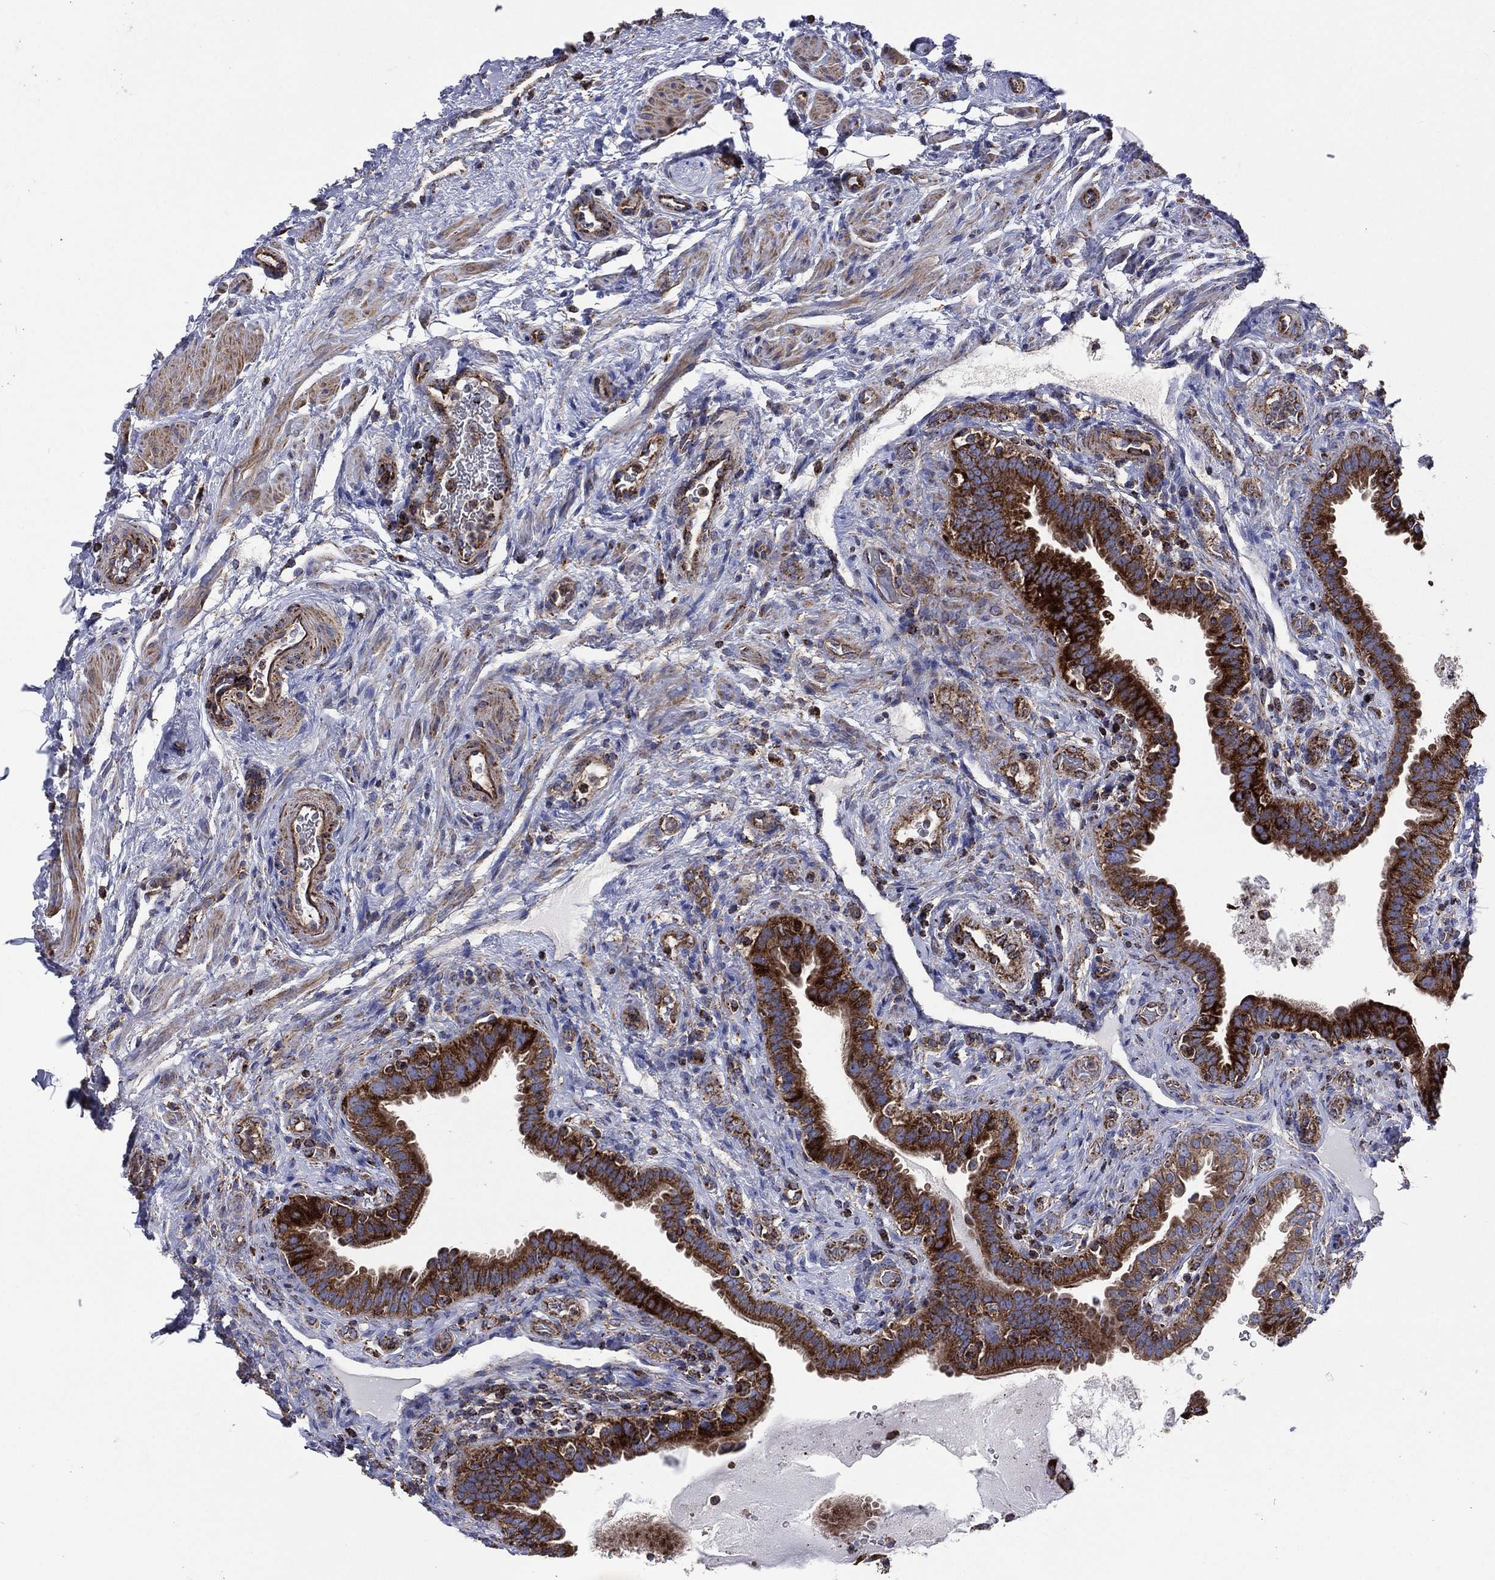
{"staining": {"intensity": "strong", "quantity": ">75%", "location": "cytoplasmic/membranous"}, "tissue": "fallopian tube", "cell_type": "Glandular cells", "image_type": "normal", "snomed": [{"axis": "morphology", "description": "Normal tissue, NOS"}, {"axis": "topography", "description": "Fallopian tube"}], "caption": "Brown immunohistochemical staining in unremarkable fallopian tube displays strong cytoplasmic/membranous positivity in about >75% of glandular cells. Nuclei are stained in blue.", "gene": "ANKRD37", "patient": {"sex": "female", "age": 41}}